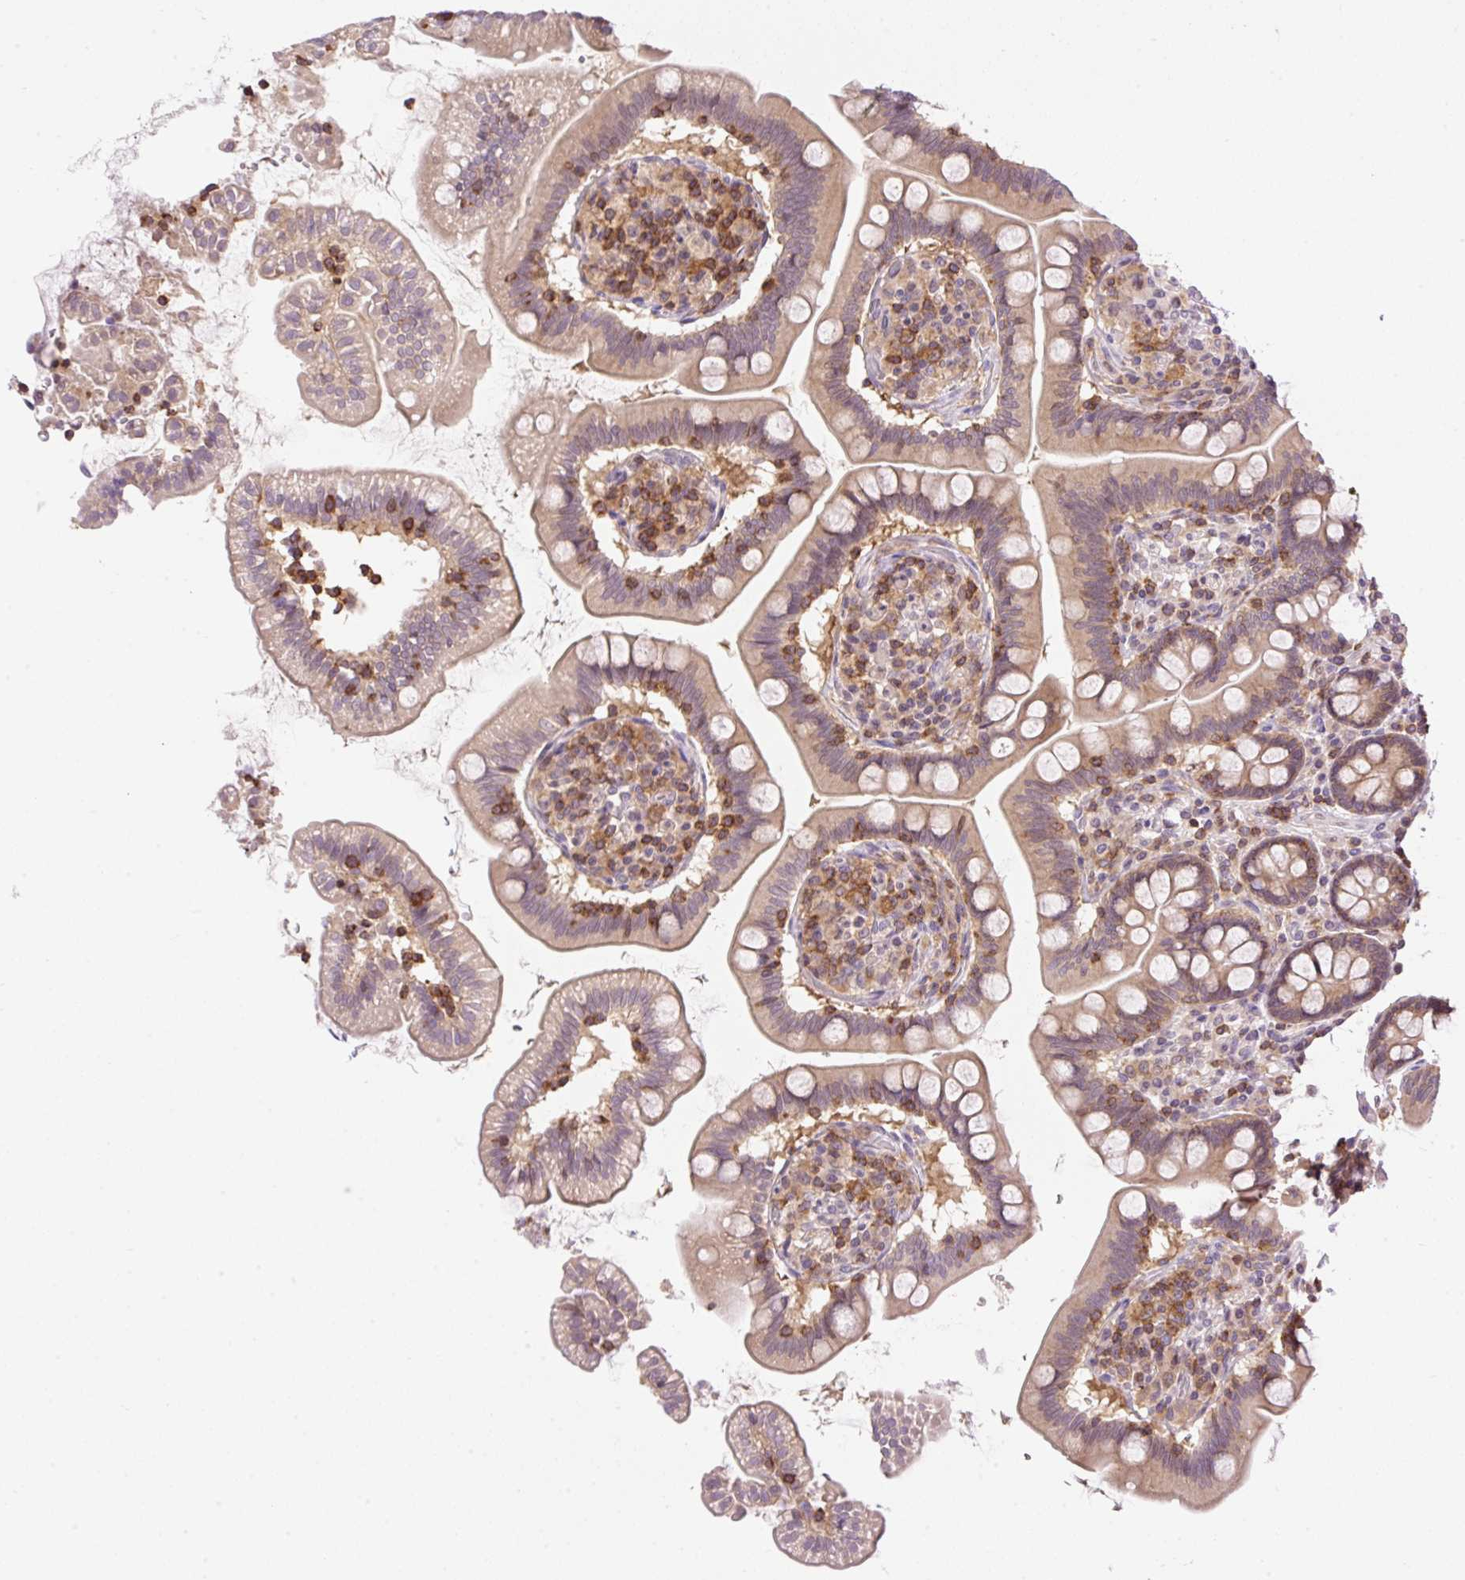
{"staining": {"intensity": "weak", "quantity": "25%-75%", "location": "cytoplasmic/membranous"}, "tissue": "small intestine", "cell_type": "Glandular cells", "image_type": "normal", "snomed": [{"axis": "morphology", "description": "Normal tissue, NOS"}, {"axis": "topography", "description": "Small intestine"}], "caption": "Immunohistochemistry (IHC) staining of unremarkable small intestine, which displays low levels of weak cytoplasmic/membranous expression in approximately 25%-75% of glandular cells indicating weak cytoplasmic/membranous protein staining. The staining was performed using DAB (brown) for protein detection and nuclei were counterstained in hematoxylin (blue).", "gene": "CARD11", "patient": {"sex": "female", "age": 64}}